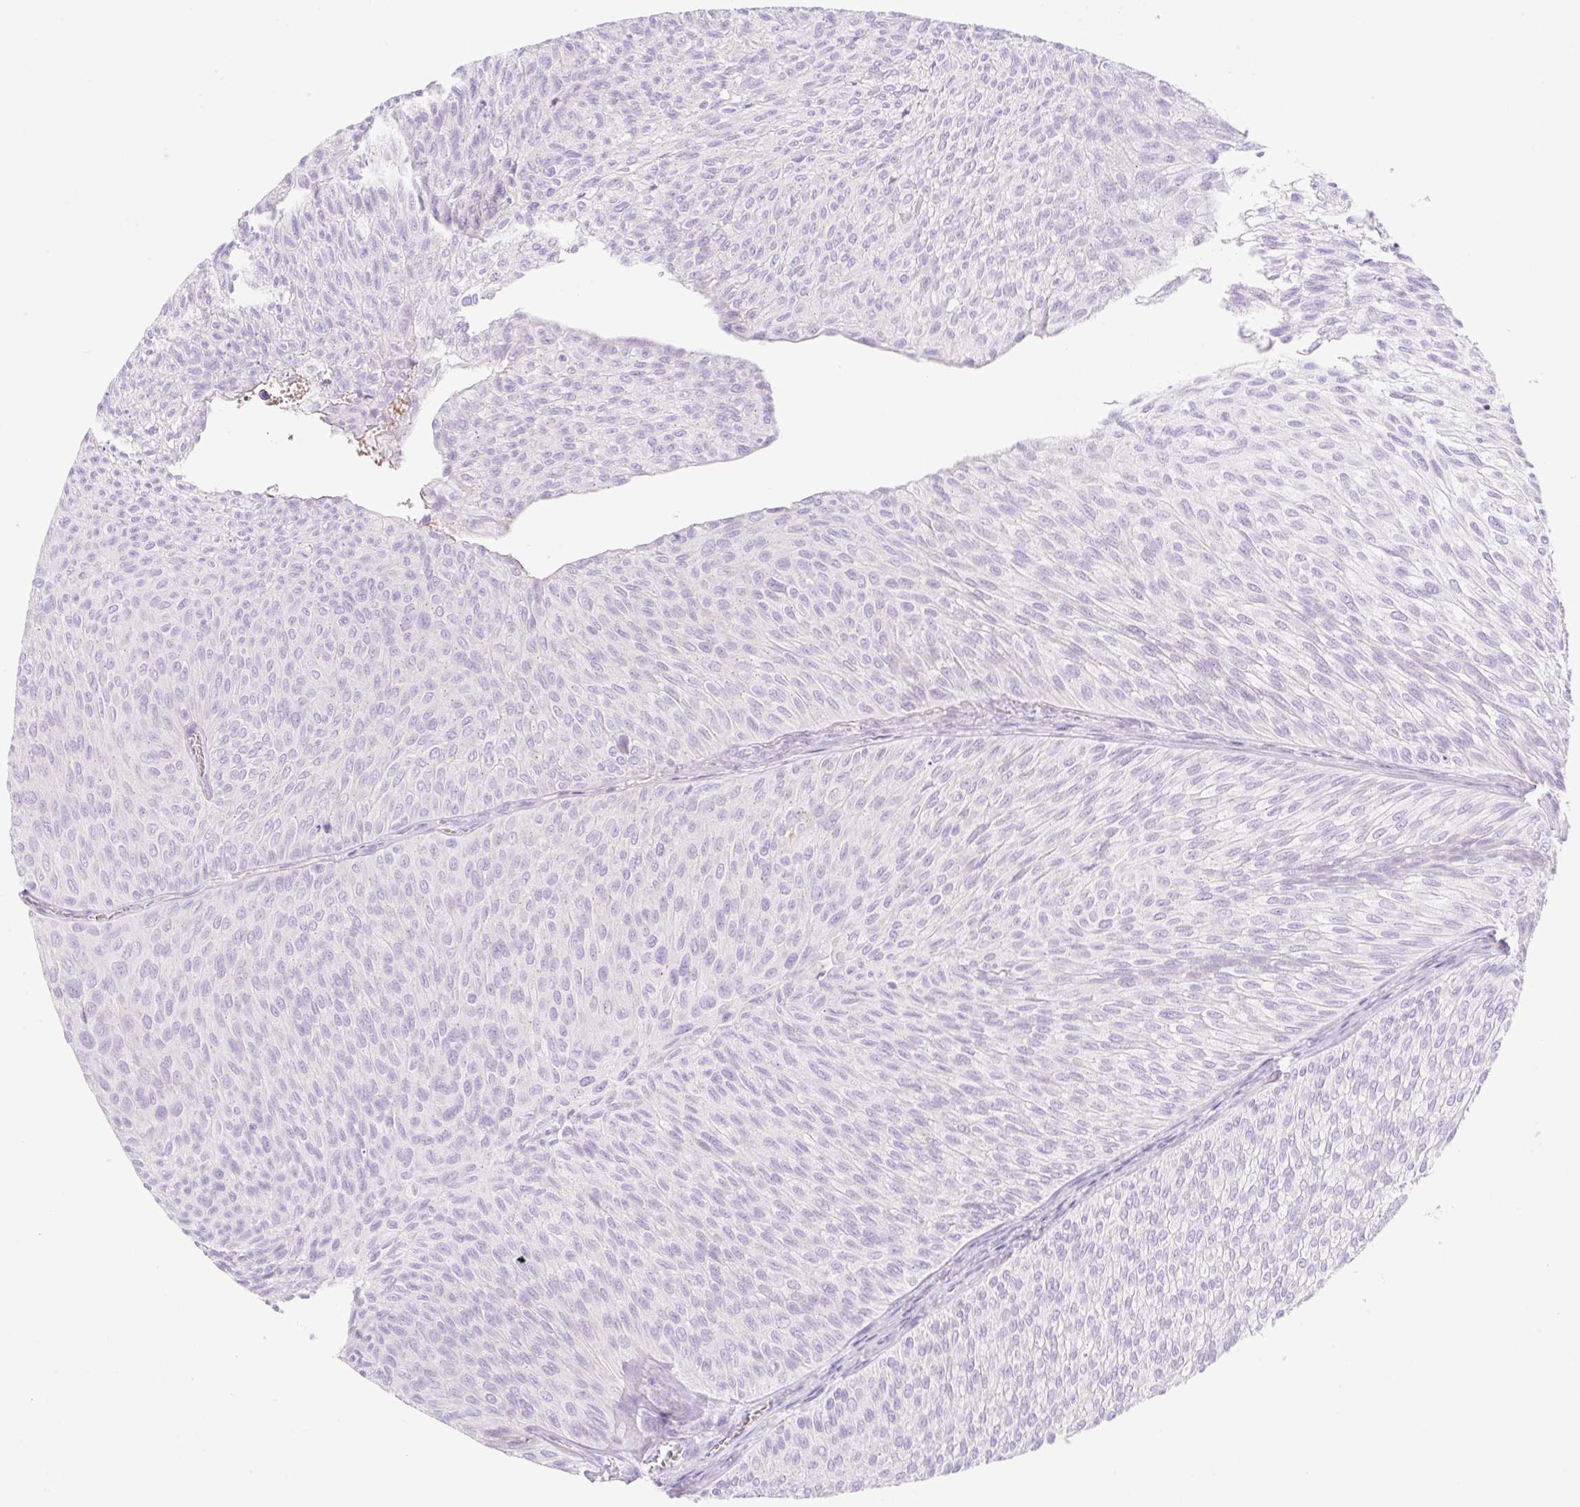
{"staining": {"intensity": "negative", "quantity": "none", "location": "none"}, "tissue": "urothelial cancer", "cell_type": "Tumor cells", "image_type": "cancer", "snomed": [{"axis": "morphology", "description": "Urothelial carcinoma, Low grade"}, {"axis": "topography", "description": "Urinary bladder"}], "caption": "DAB immunohistochemical staining of urothelial carcinoma (low-grade) shows no significant expression in tumor cells.", "gene": "CDX1", "patient": {"sex": "male", "age": 91}}